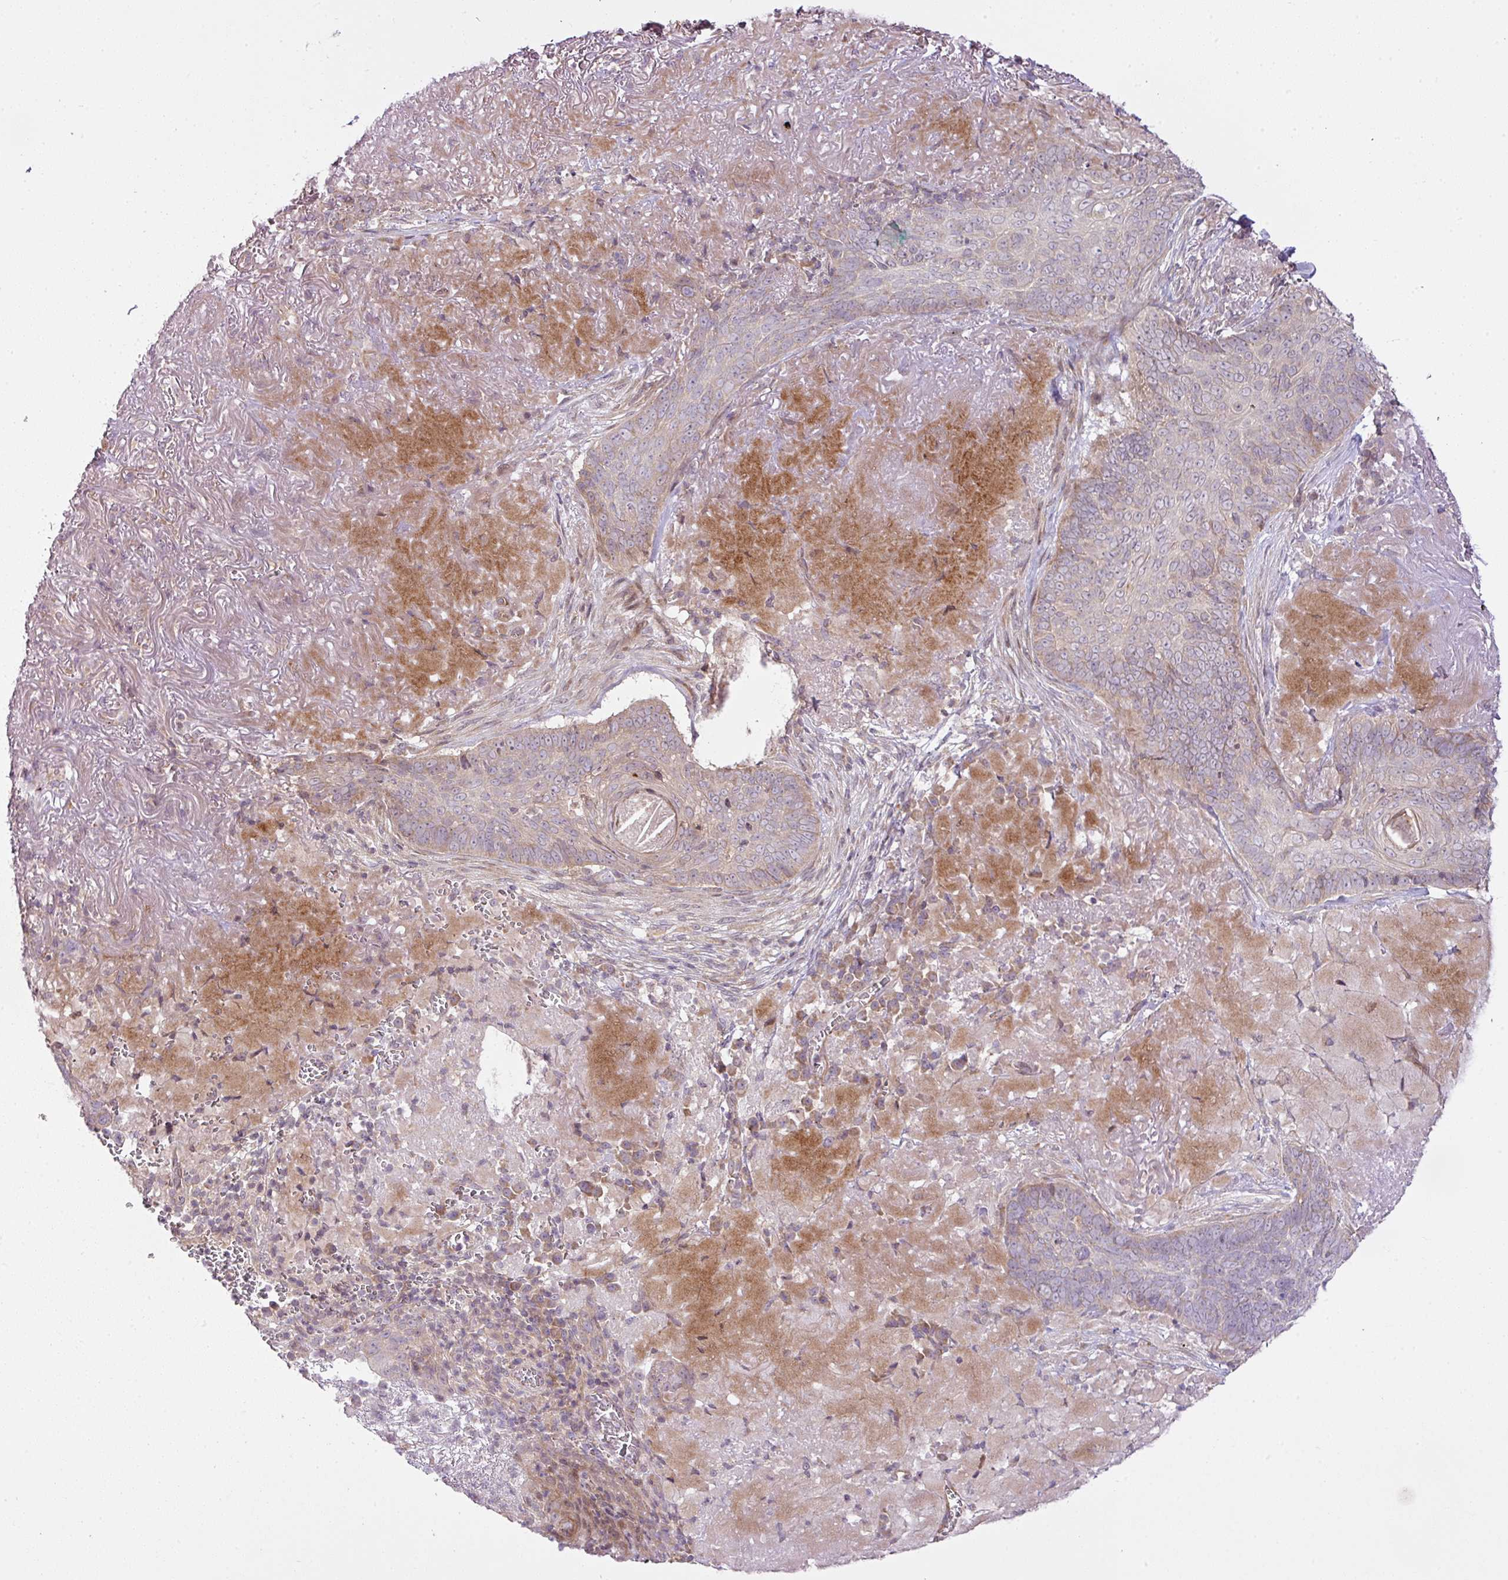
{"staining": {"intensity": "negative", "quantity": "none", "location": "none"}, "tissue": "skin cancer", "cell_type": "Tumor cells", "image_type": "cancer", "snomed": [{"axis": "morphology", "description": "Basal cell carcinoma"}, {"axis": "topography", "description": "Skin"}, {"axis": "topography", "description": "Skin of face"}], "caption": "The immunohistochemistry image has no significant expression in tumor cells of skin cancer tissue. Brightfield microscopy of immunohistochemistry stained with DAB (brown) and hematoxylin (blue), captured at high magnification.", "gene": "COX18", "patient": {"sex": "female", "age": 95}}